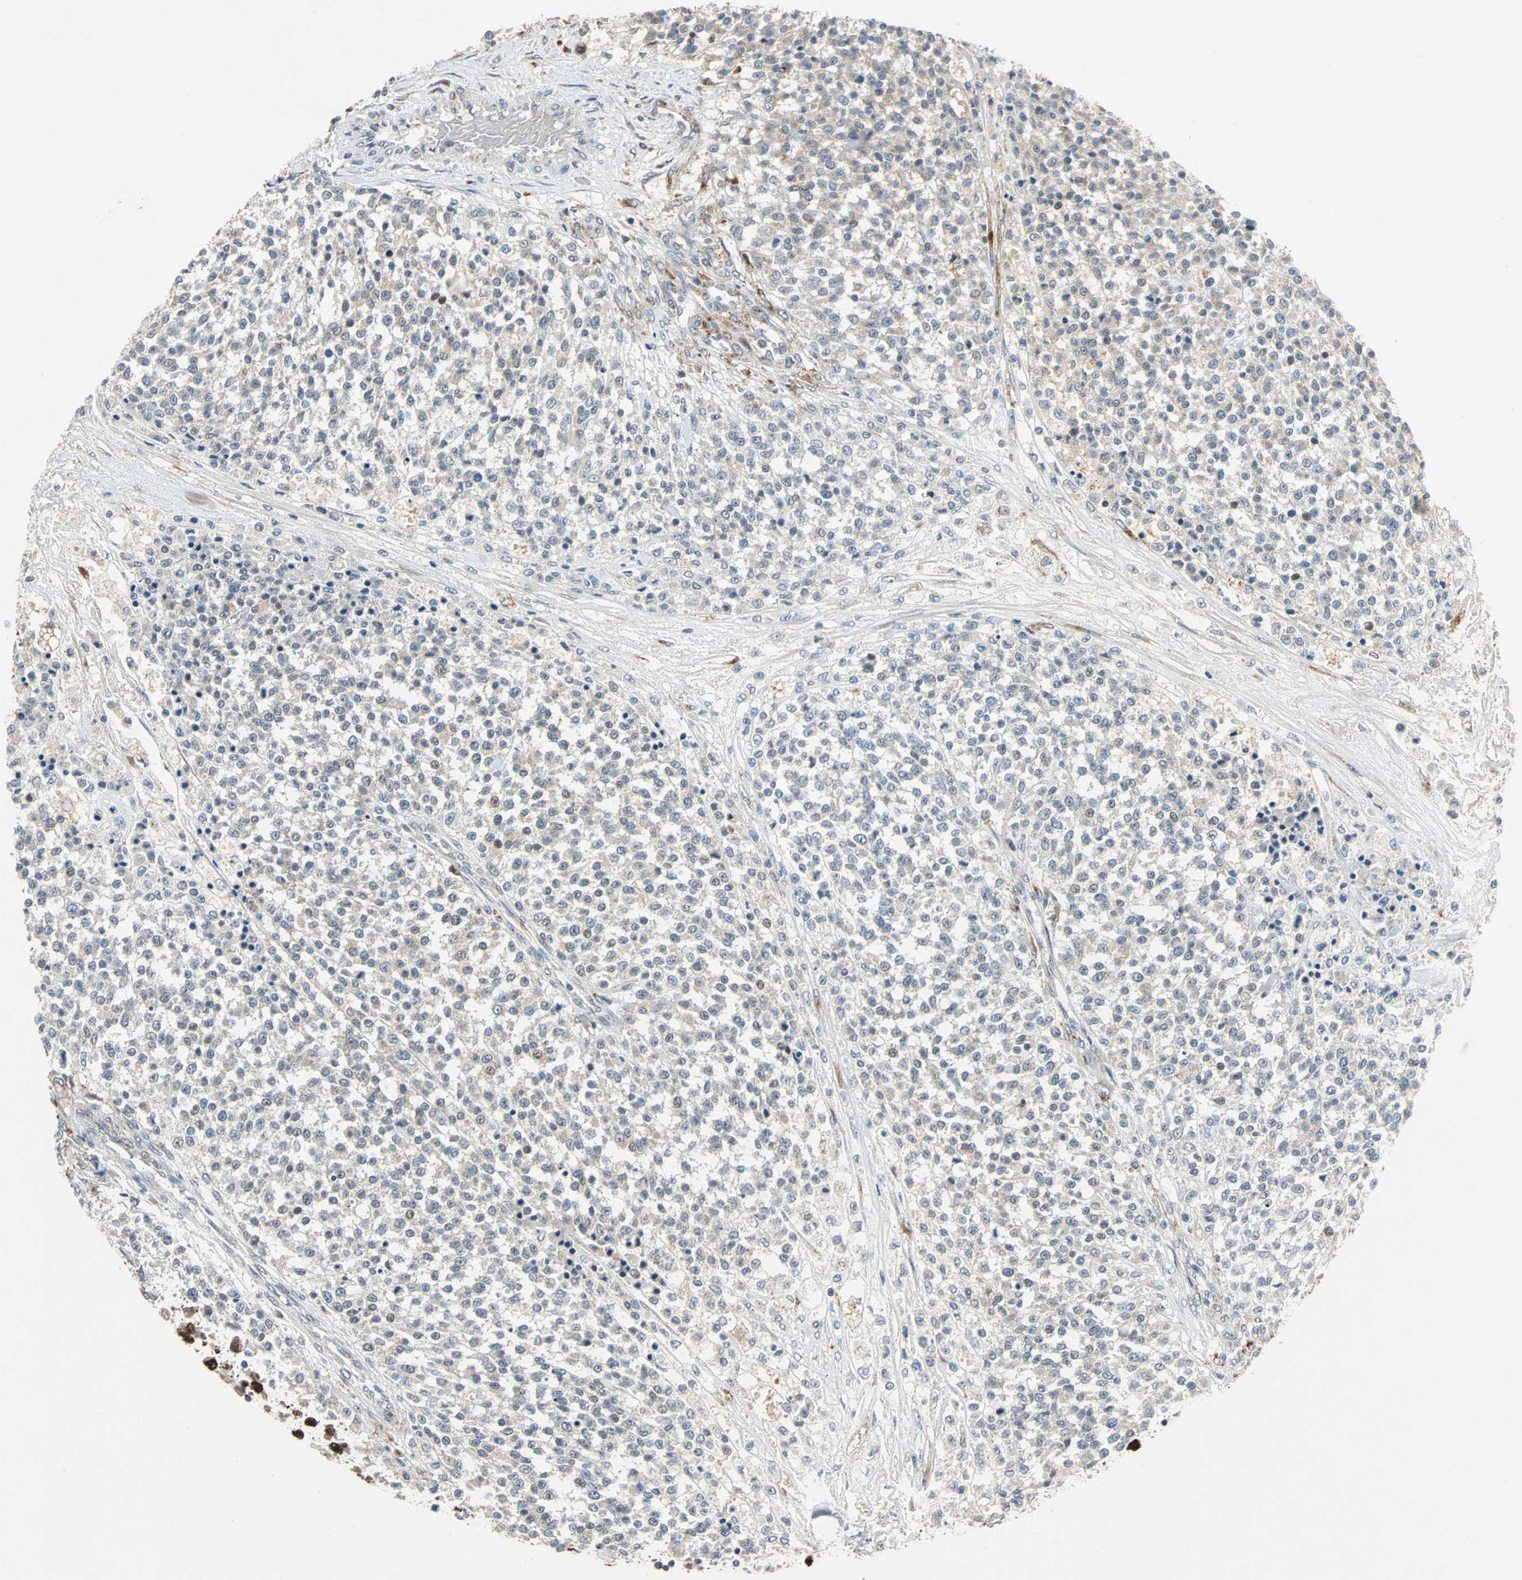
{"staining": {"intensity": "weak", "quantity": "25%-75%", "location": "cytoplasmic/membranous"}, "tissue": "testis cancer", "cell_type": "Tumor cells", "image_type": "cancer", "snomed": [{"axis": "morphology", "description": "Seminoma, NOS"}, {"axis": "topography", "description": "Testis"}], "caption": "DAB immunohistochemical staining of human testis cancer (seminoma) reveals weak cytoplasmic/membranous protein staining in about 25%-75% of tumor cells.", "gene": "HLX", "patient": {"sex": "male", "age": 59}}